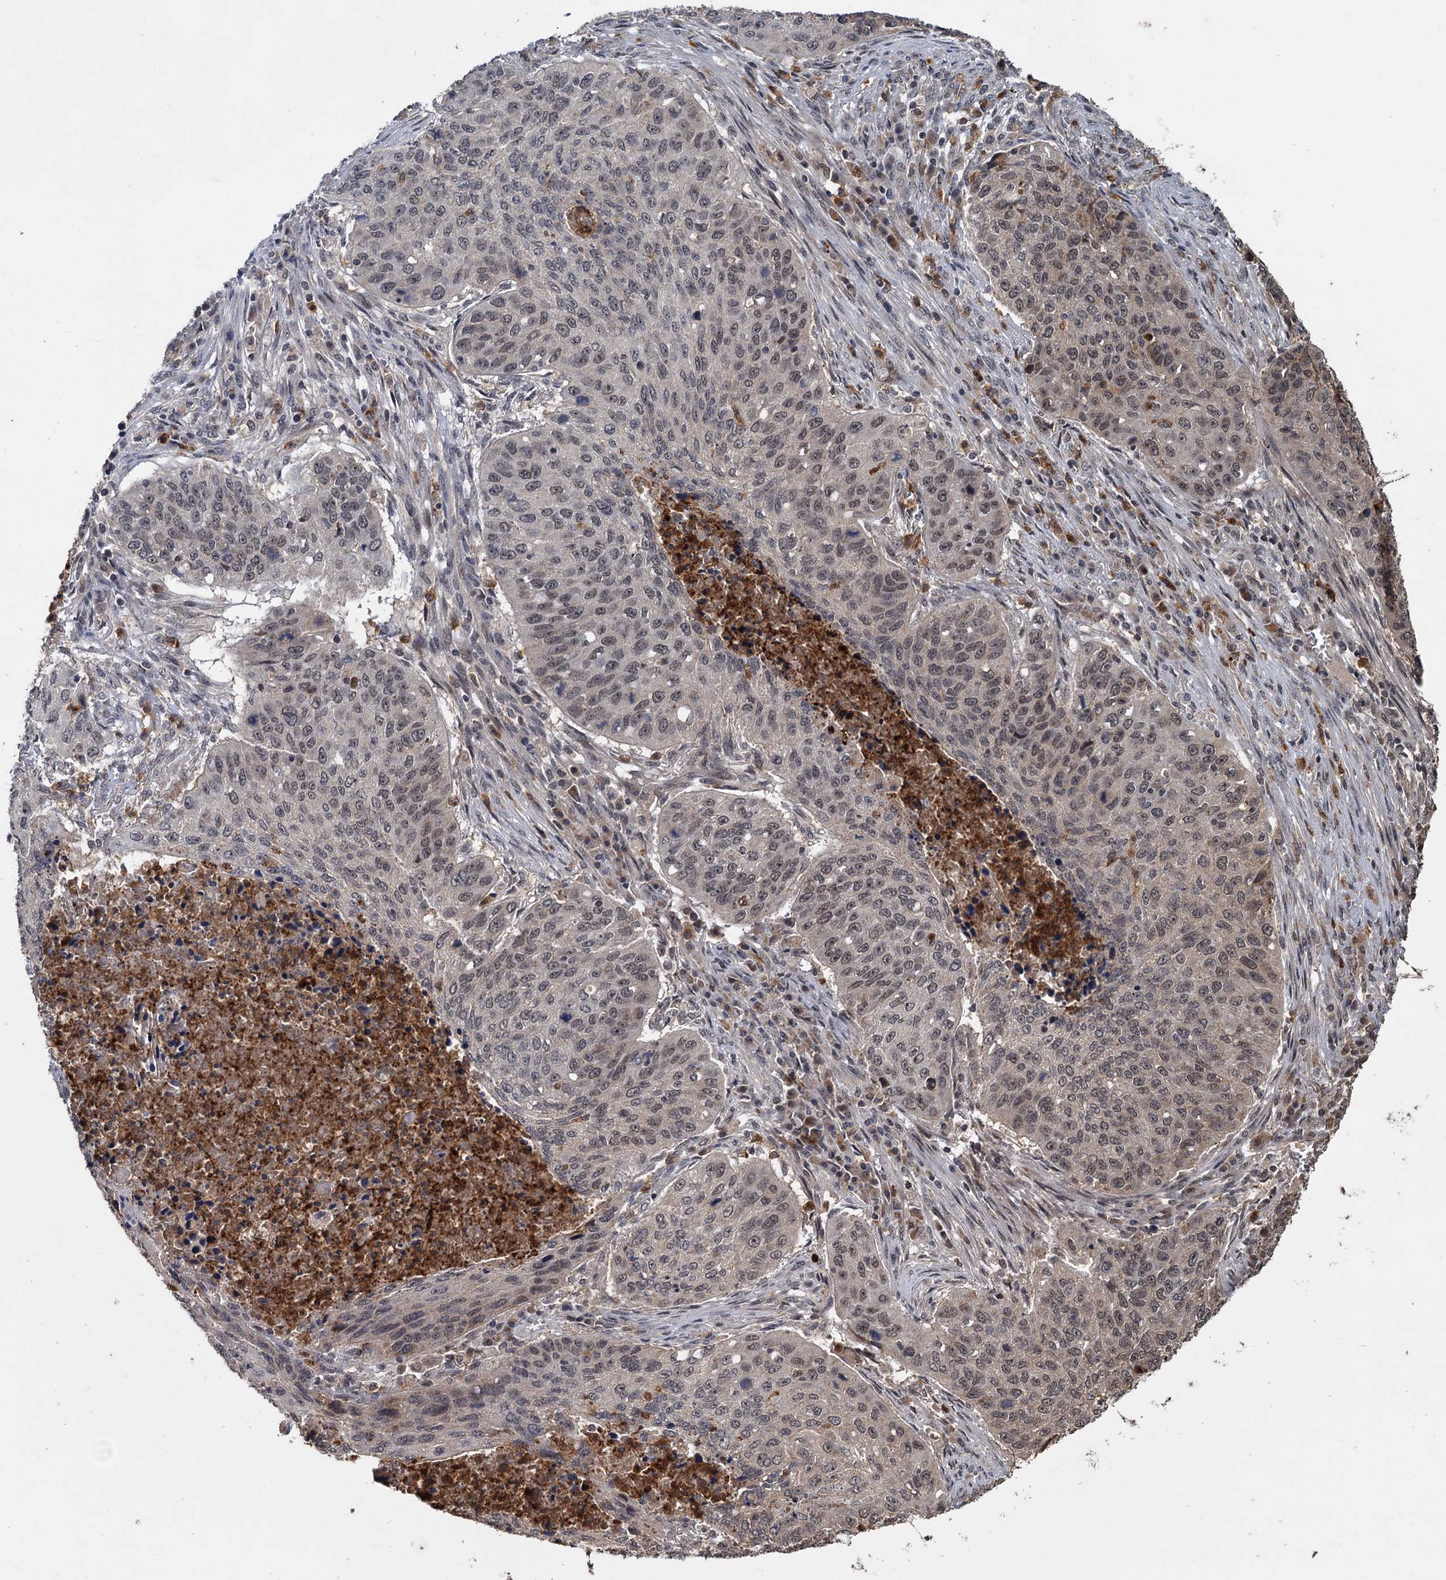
{"staining": {"intensity": "weak", "quantity": "25%-75%", "location": "nuclear"}, "tissue": "lung cancer", "cell_type": "Tumor cells", "image_type": "cancer", "snomed": [{"axis": "morphology", "description": "Squamous cell carcinoma, NOS"}, {"axis": "topography", "description": "Lung"}], "caption": "Squamous cell carcinoma (lung) tissue exhibits weak nuclear positivity in approximately 25%-75% of tumor cells", "gene": "KANSL2", "patient": {"sex": "female", "age": 63}}